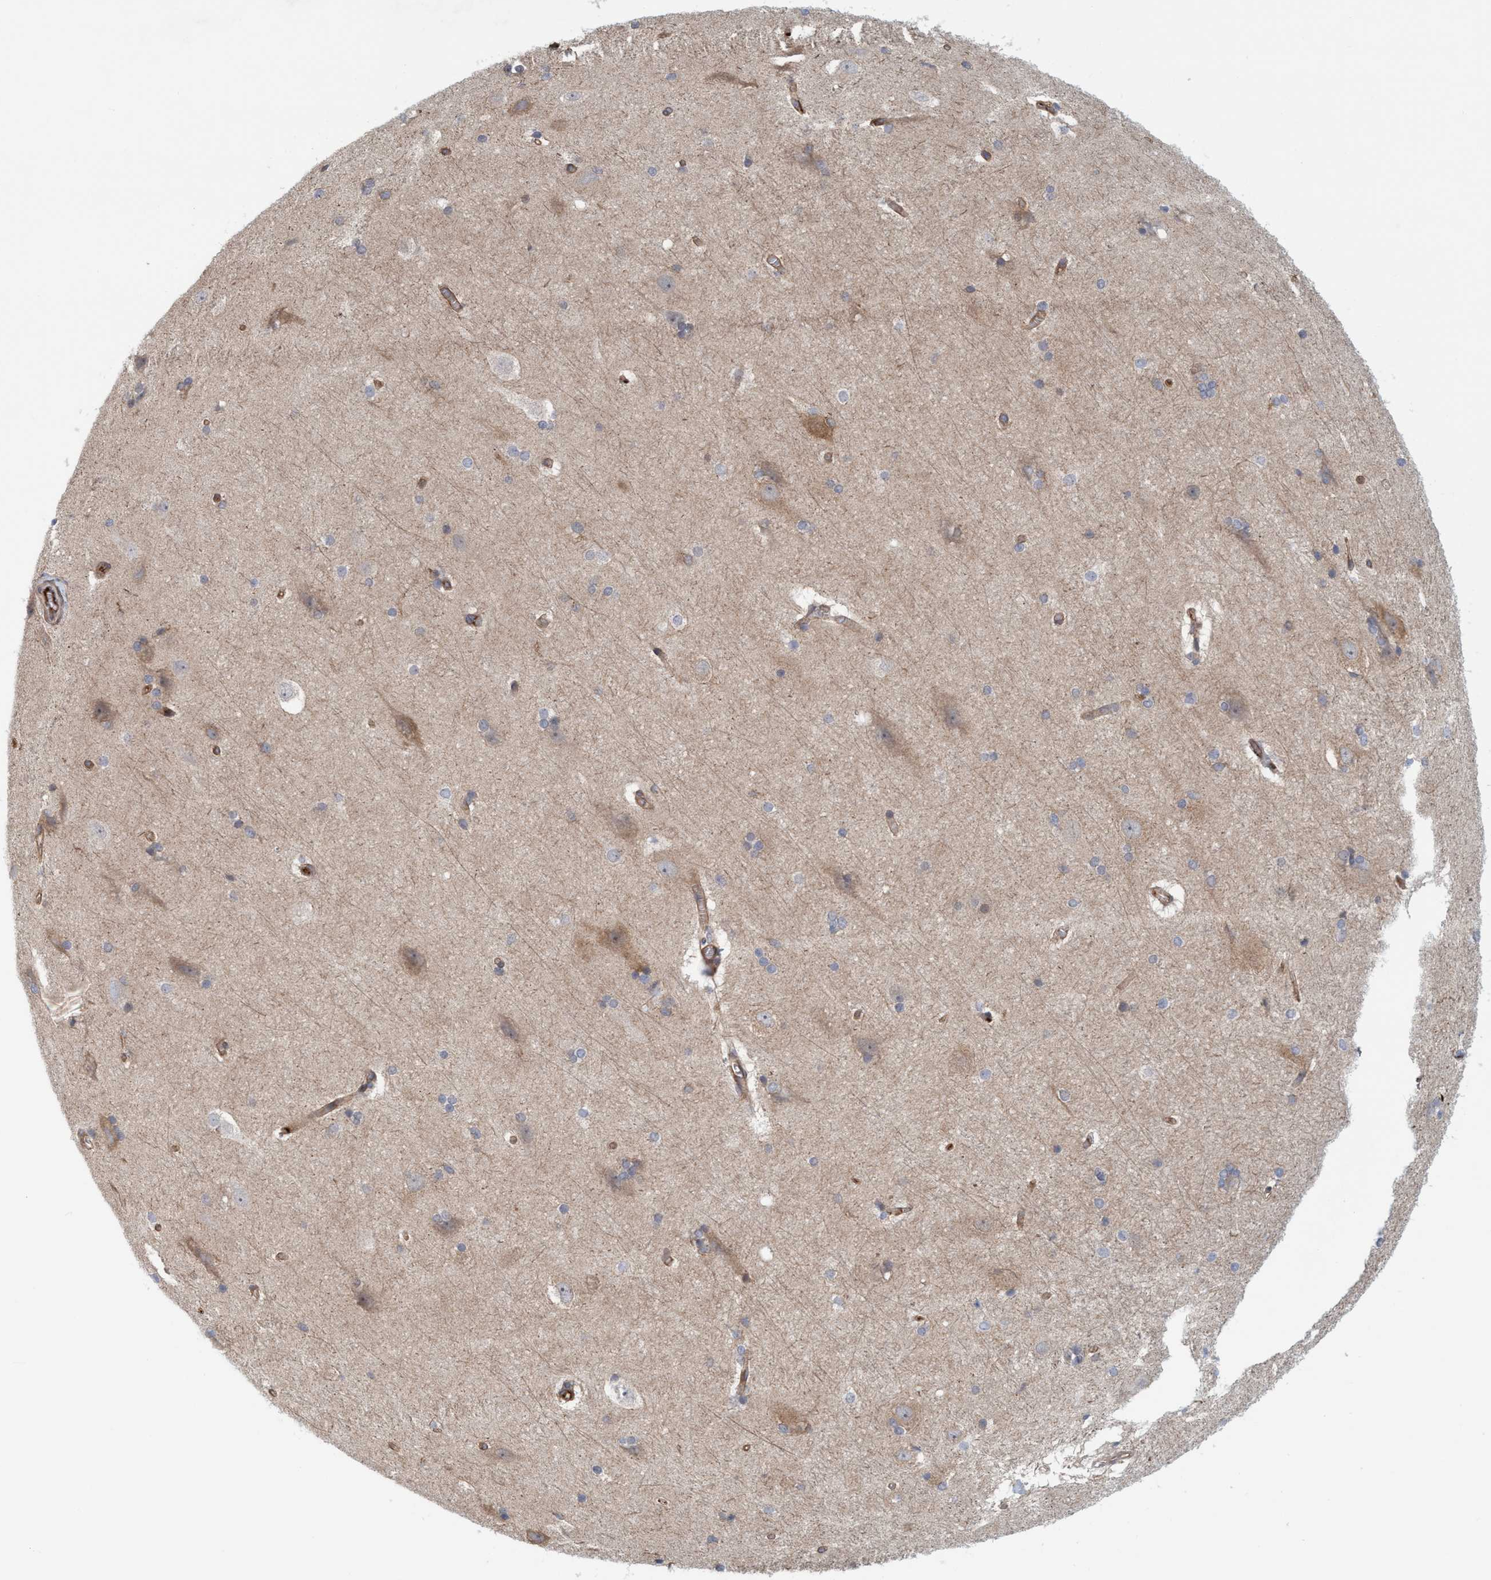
{"staining": {"intensity": "weak", "quantity": ">75%", "location": "cytoplasmic/membranous"}, "tissue": "cerebral cortex", "cell_type": "Endothelial cells", "image_type": "normal", "snomed": [{"axis": "morphology", "description": "Normal tissue, NOS"}, {"axis": "topography", "description": "Cerebral cortex"}, {"axis": "topography", "description": "Hippocampus"}], "caption": "A brown stain labels weak cytoplasmic/membranous staining of a protein in endothelial cells of normal cerebral cortex.", "gene": "SPECC1", "patient": {"sex": "female", "age": 19}}